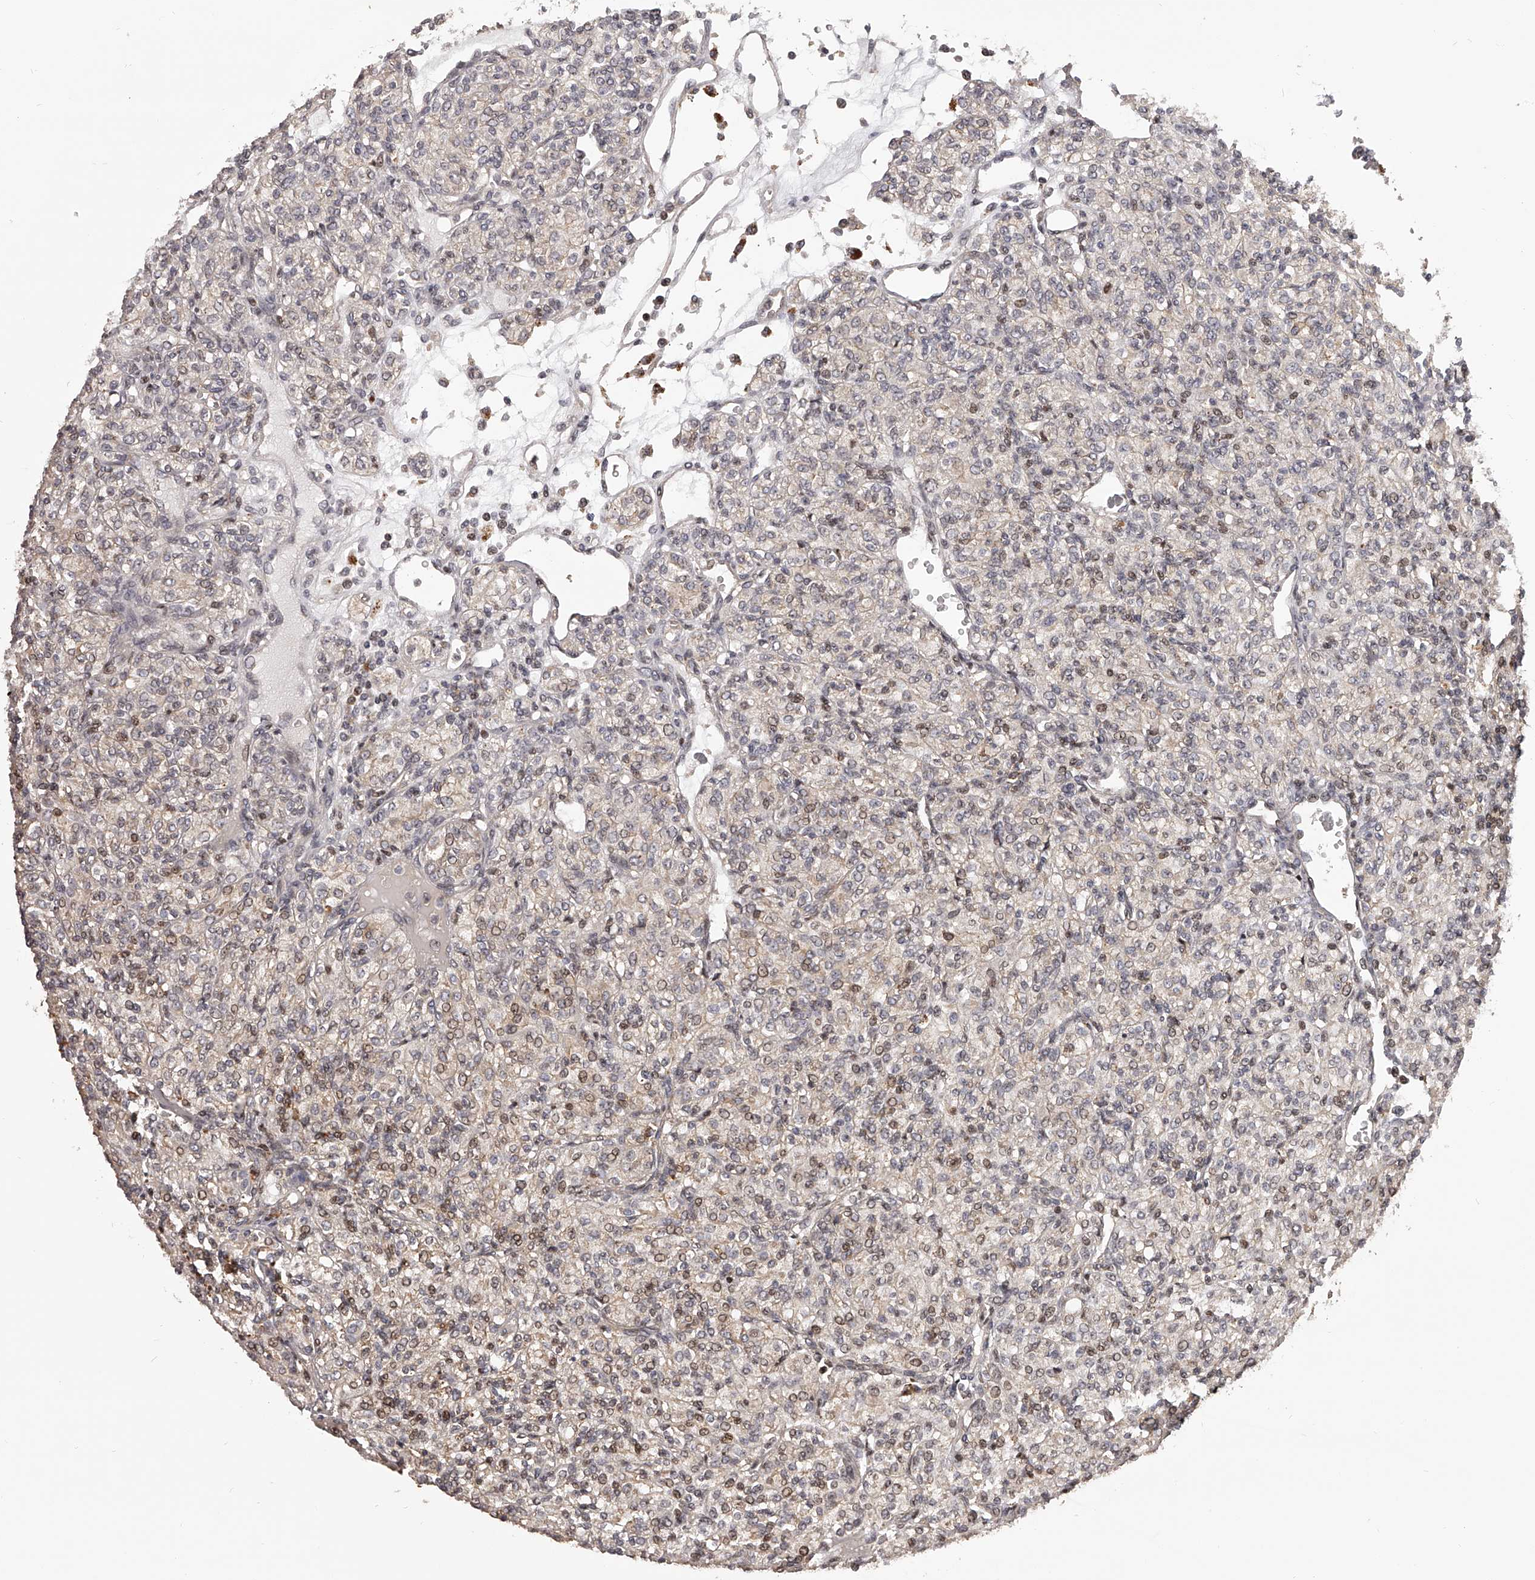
{"staining": {"intensity": "weak", "quantity": "25%-75%", "location": "cytoplasmic/membranous"}, "tissue": "renal cancer", "cell_type": "Tumor cells", "image_type": "cancer", "snomed": [{"axis": "morphology", "description": "Adenocarcinoma, NOS"}, {"axis": "topography", "description": "Kidney"}], "caption": "Renal cancer (adenocarcinoma) stained for a protein reveals weak cytoplasmic/membranous positivity in tumor cells.", "gene": "PFDN2", "patient": {"sex": "male", "age": 77}}